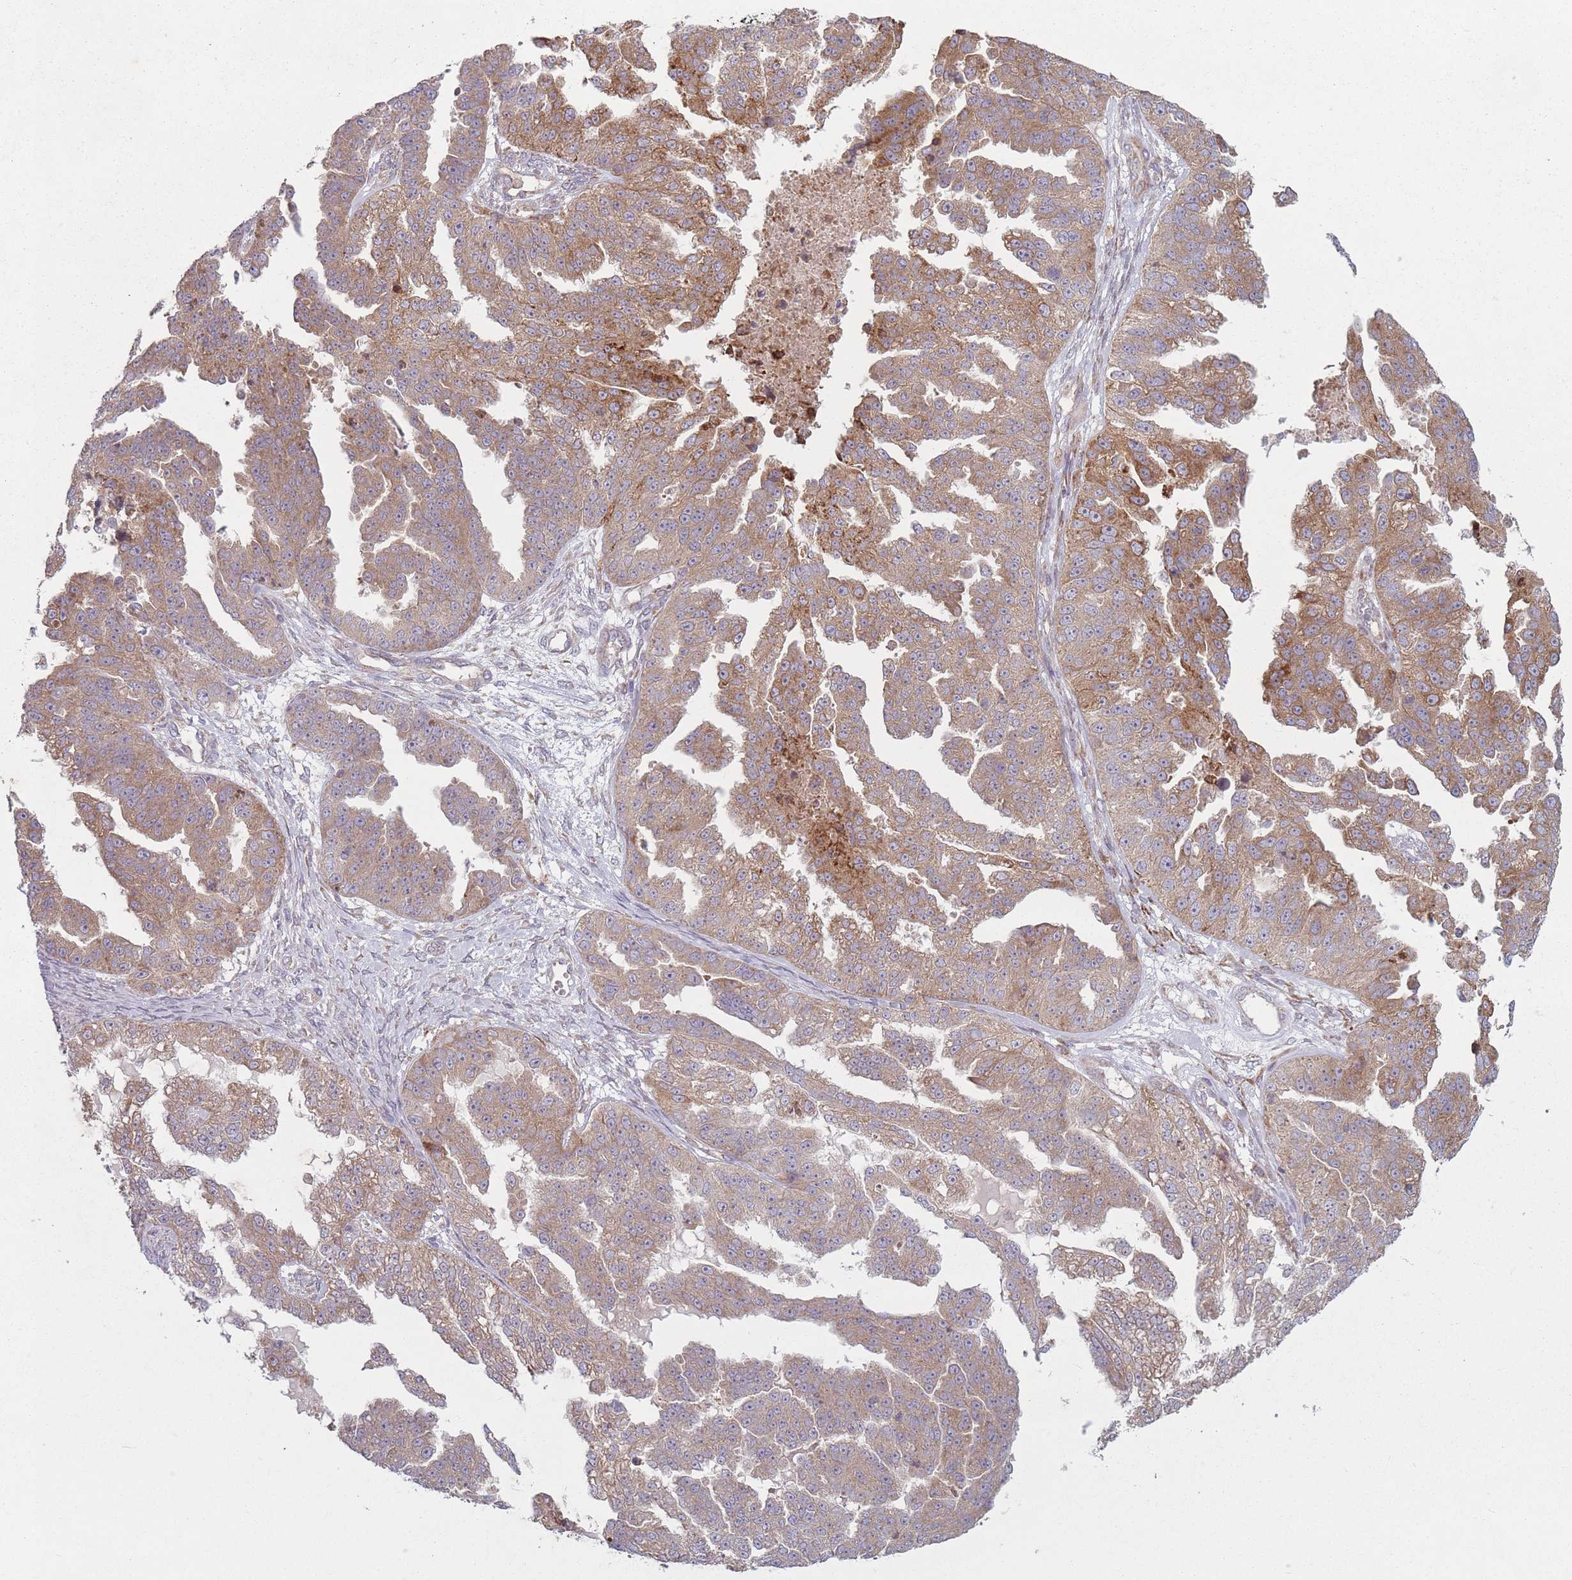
{"staining": {"intensity": "moderate", "quantity": ">75%", "location": "cytoplasmic/membranous"}, "tissue": "ovarian cancer", "cell_type": "Tumor cells", "image_type": "cancer", "snomed": [{"axis": "morphology", "description": "Cystadenocarcinoma, serous, NOS"}, {"axis": "topography", "description": "Ovary"}], "caption": "Immunohistochemical staining of human serous cystadenocarcinoma (ovarian) exhibits moderate cytoplasmic/membranous protein staining in approximately >75% of tumor cells. The protein of interest is shown in brown color, while the nuclei are stained blue.", "gene": "OR10Q1", "patient": {"sex": "female", "age": 58}}